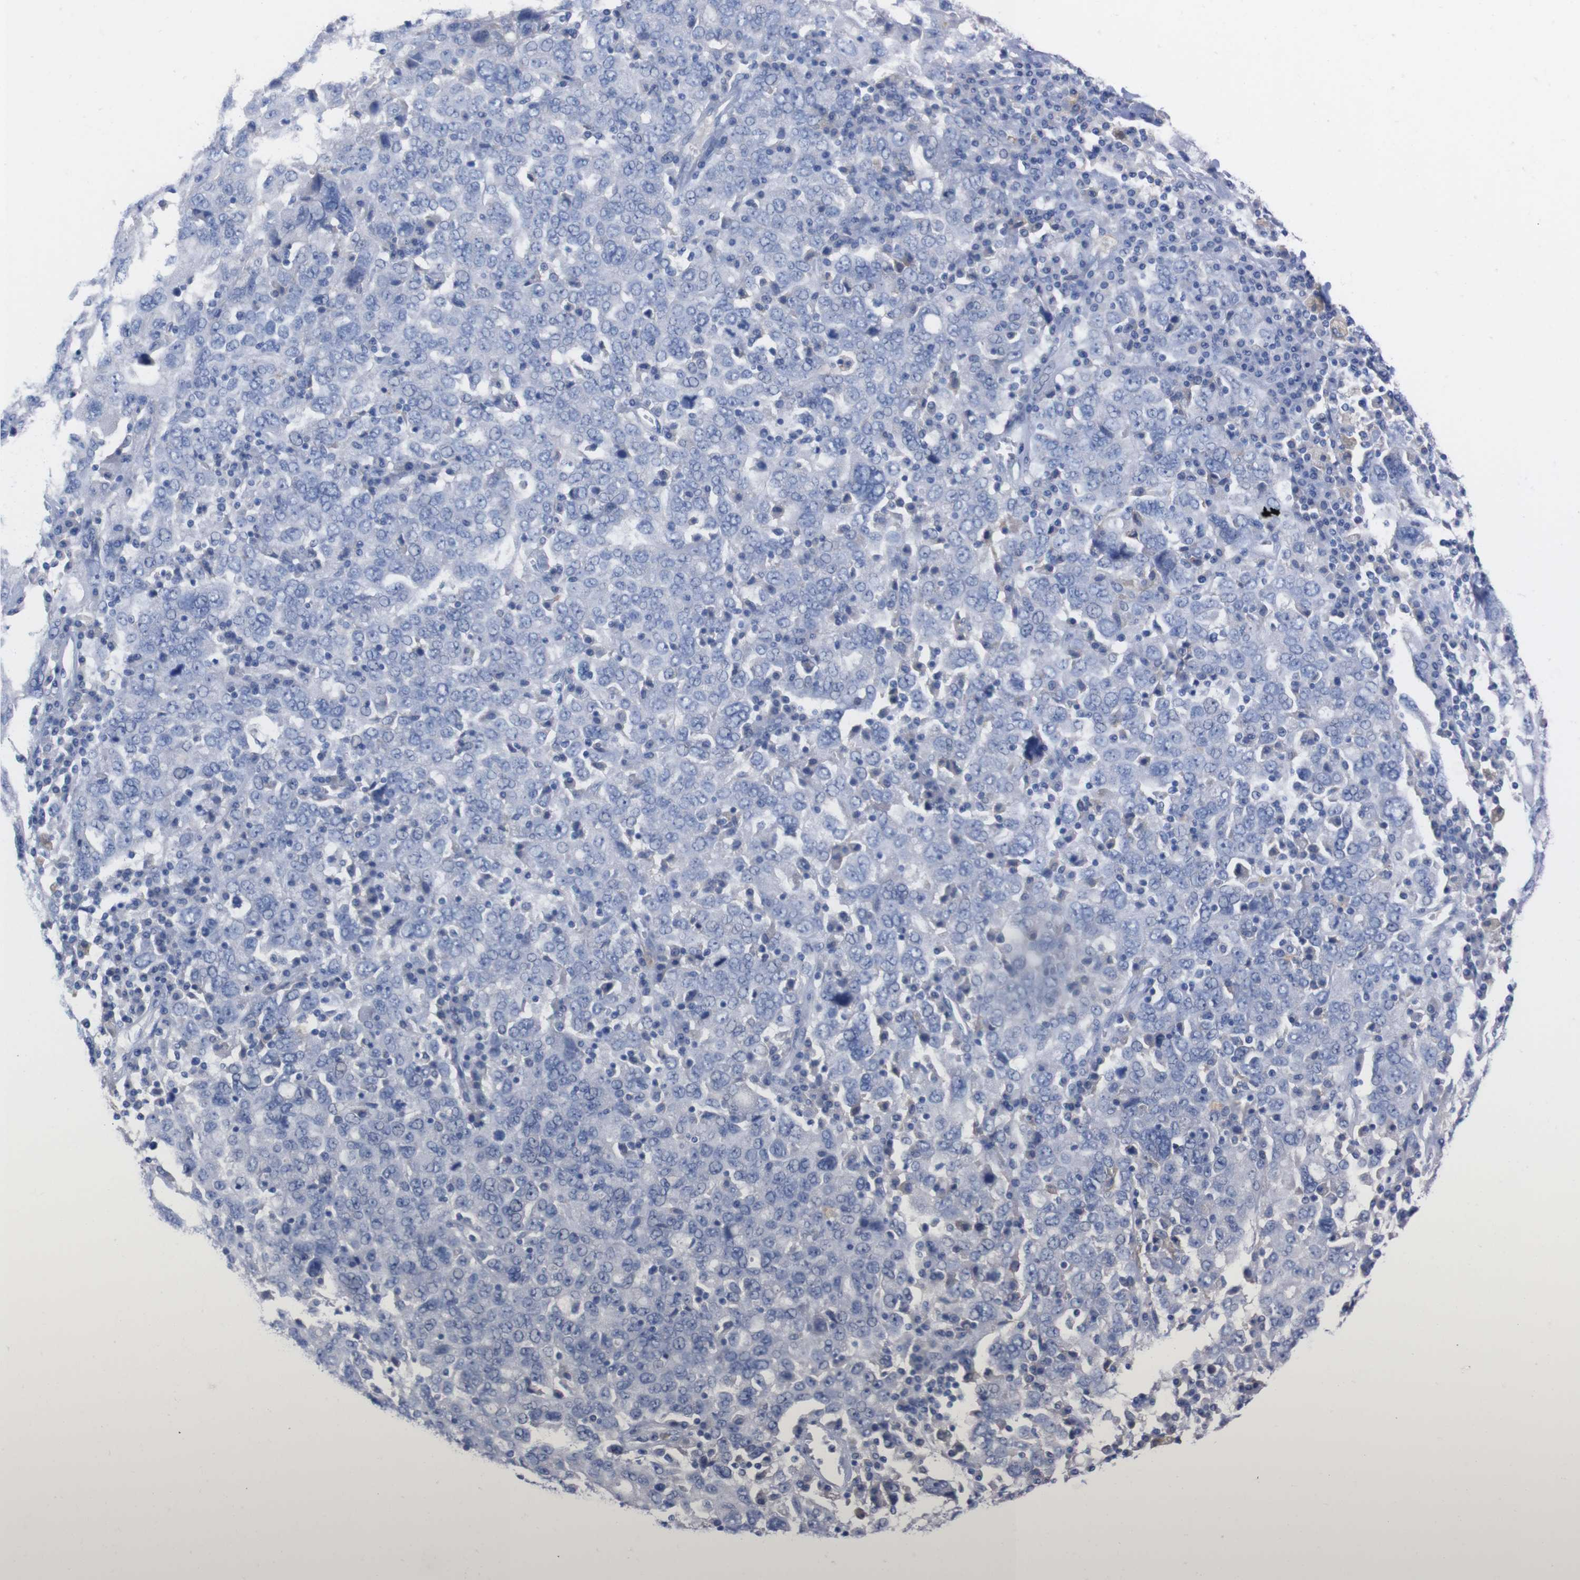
{"staining": {"intensity": "negative", "quantity": "none", "location": "none"}, "tissue": "ovarian cancer", "cell_type": "Tumor cells", "image_type": "cancer", "snomed": [{"axis": "morphology", "description": "Carcinoma, endometroid"}, {"axis": "topography", "description": "Ovary"}], "caption": "A high-resolution photomicrograph shows immunohistochemistry staining of ovarian cancer, which exhibits no significant expression in tumor cells.", "gene": "TMEM243", "patient": {"sex": "female", "age": 62}}